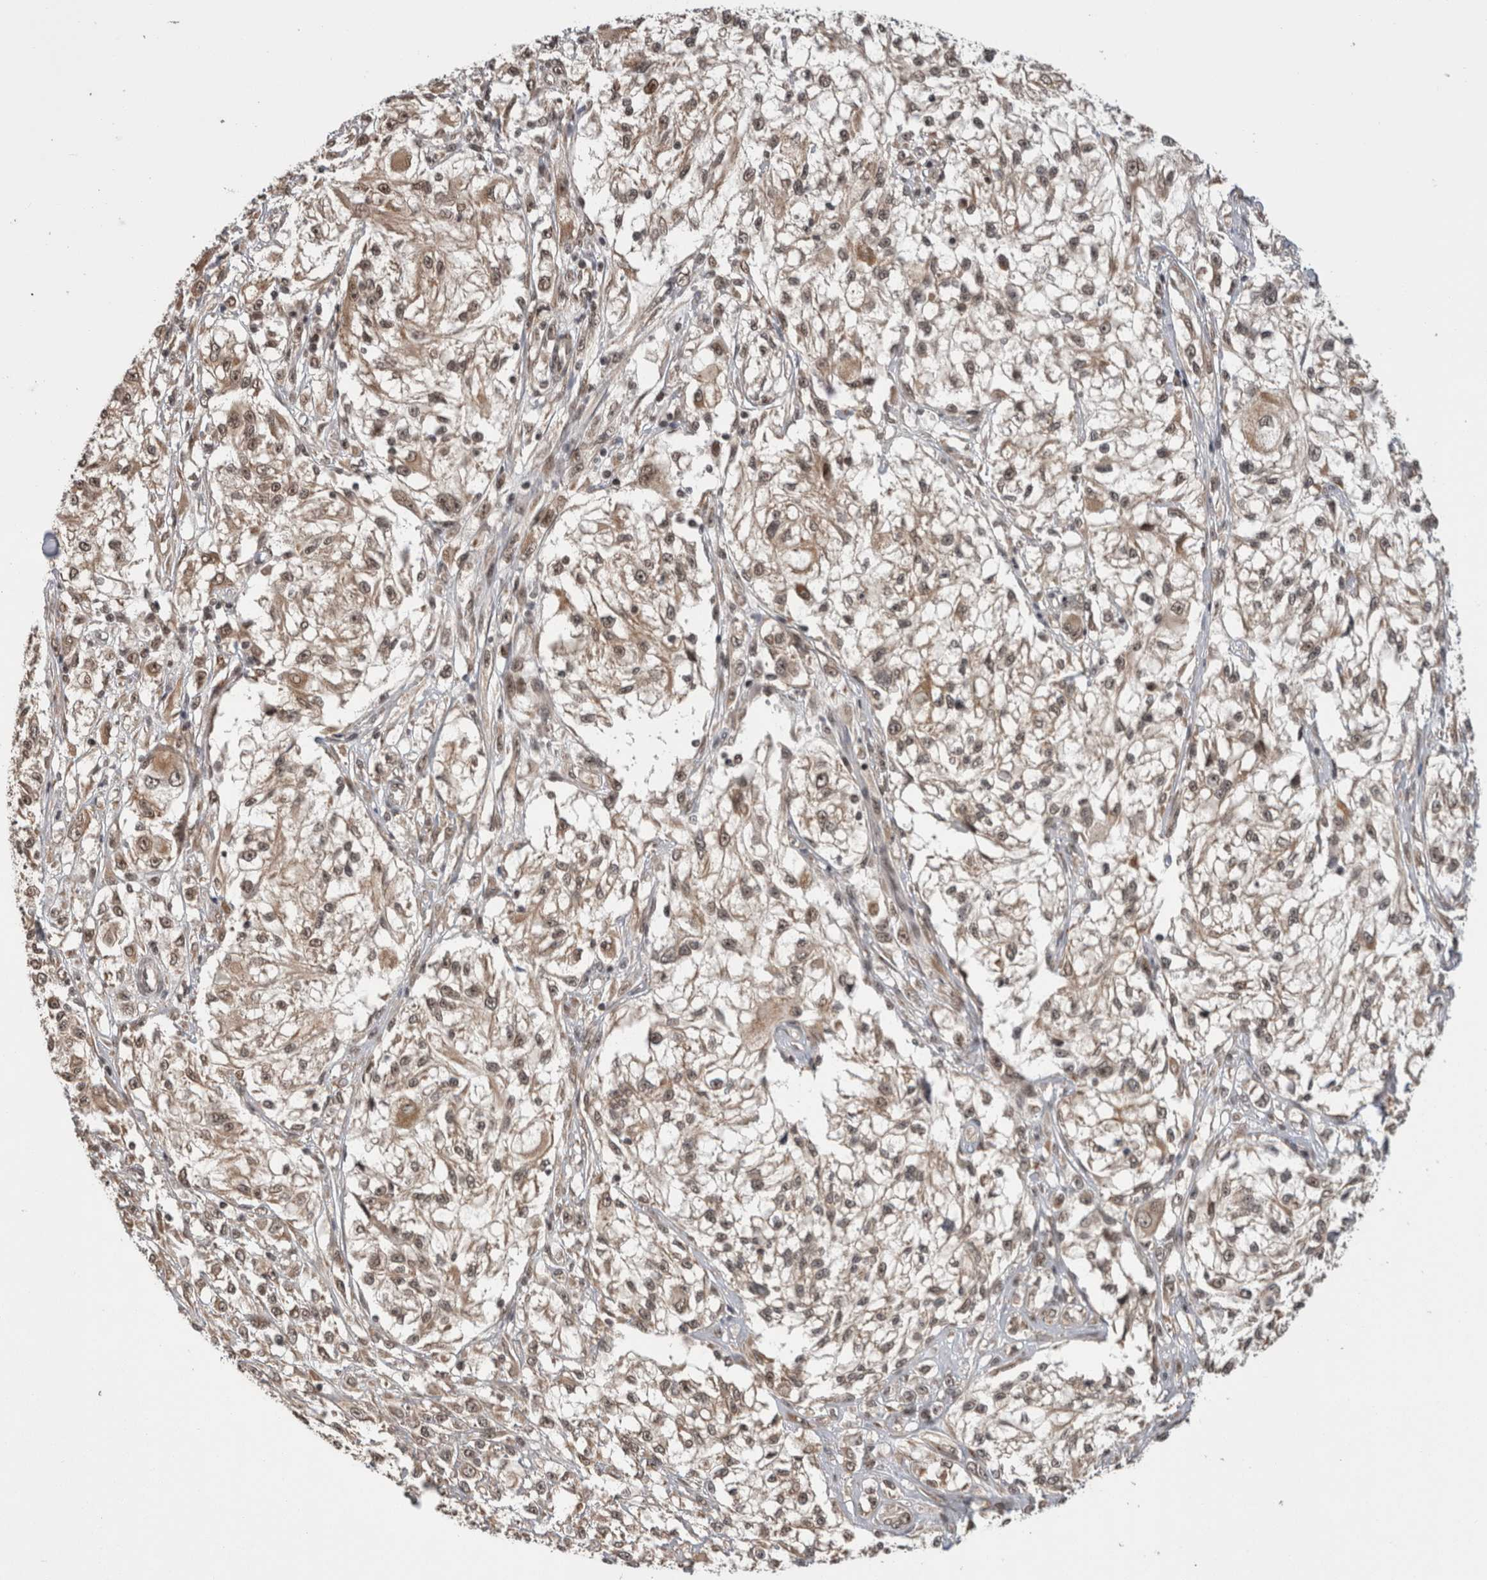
{"staining": {"intensity": "weak", "quantity": ">75%", "location": "nuclear"}, "tissue": "melanoma", "cell_type": "Tumor cells", "image_type": "cancer", "snomed": [{"axis": "morphology", "description": "Malignant melanoma, NOS"}, {"axis": "topography", "description": "Skin of head"}], "caption": "Immunohistochemical staining of melanoma shows low levels of weak nuclear expression in approximately >75% of tumor cells. Nuclei are stained in blue.", "gene": "CPSF2", "patient": {"sex": "male", "age": 83}}